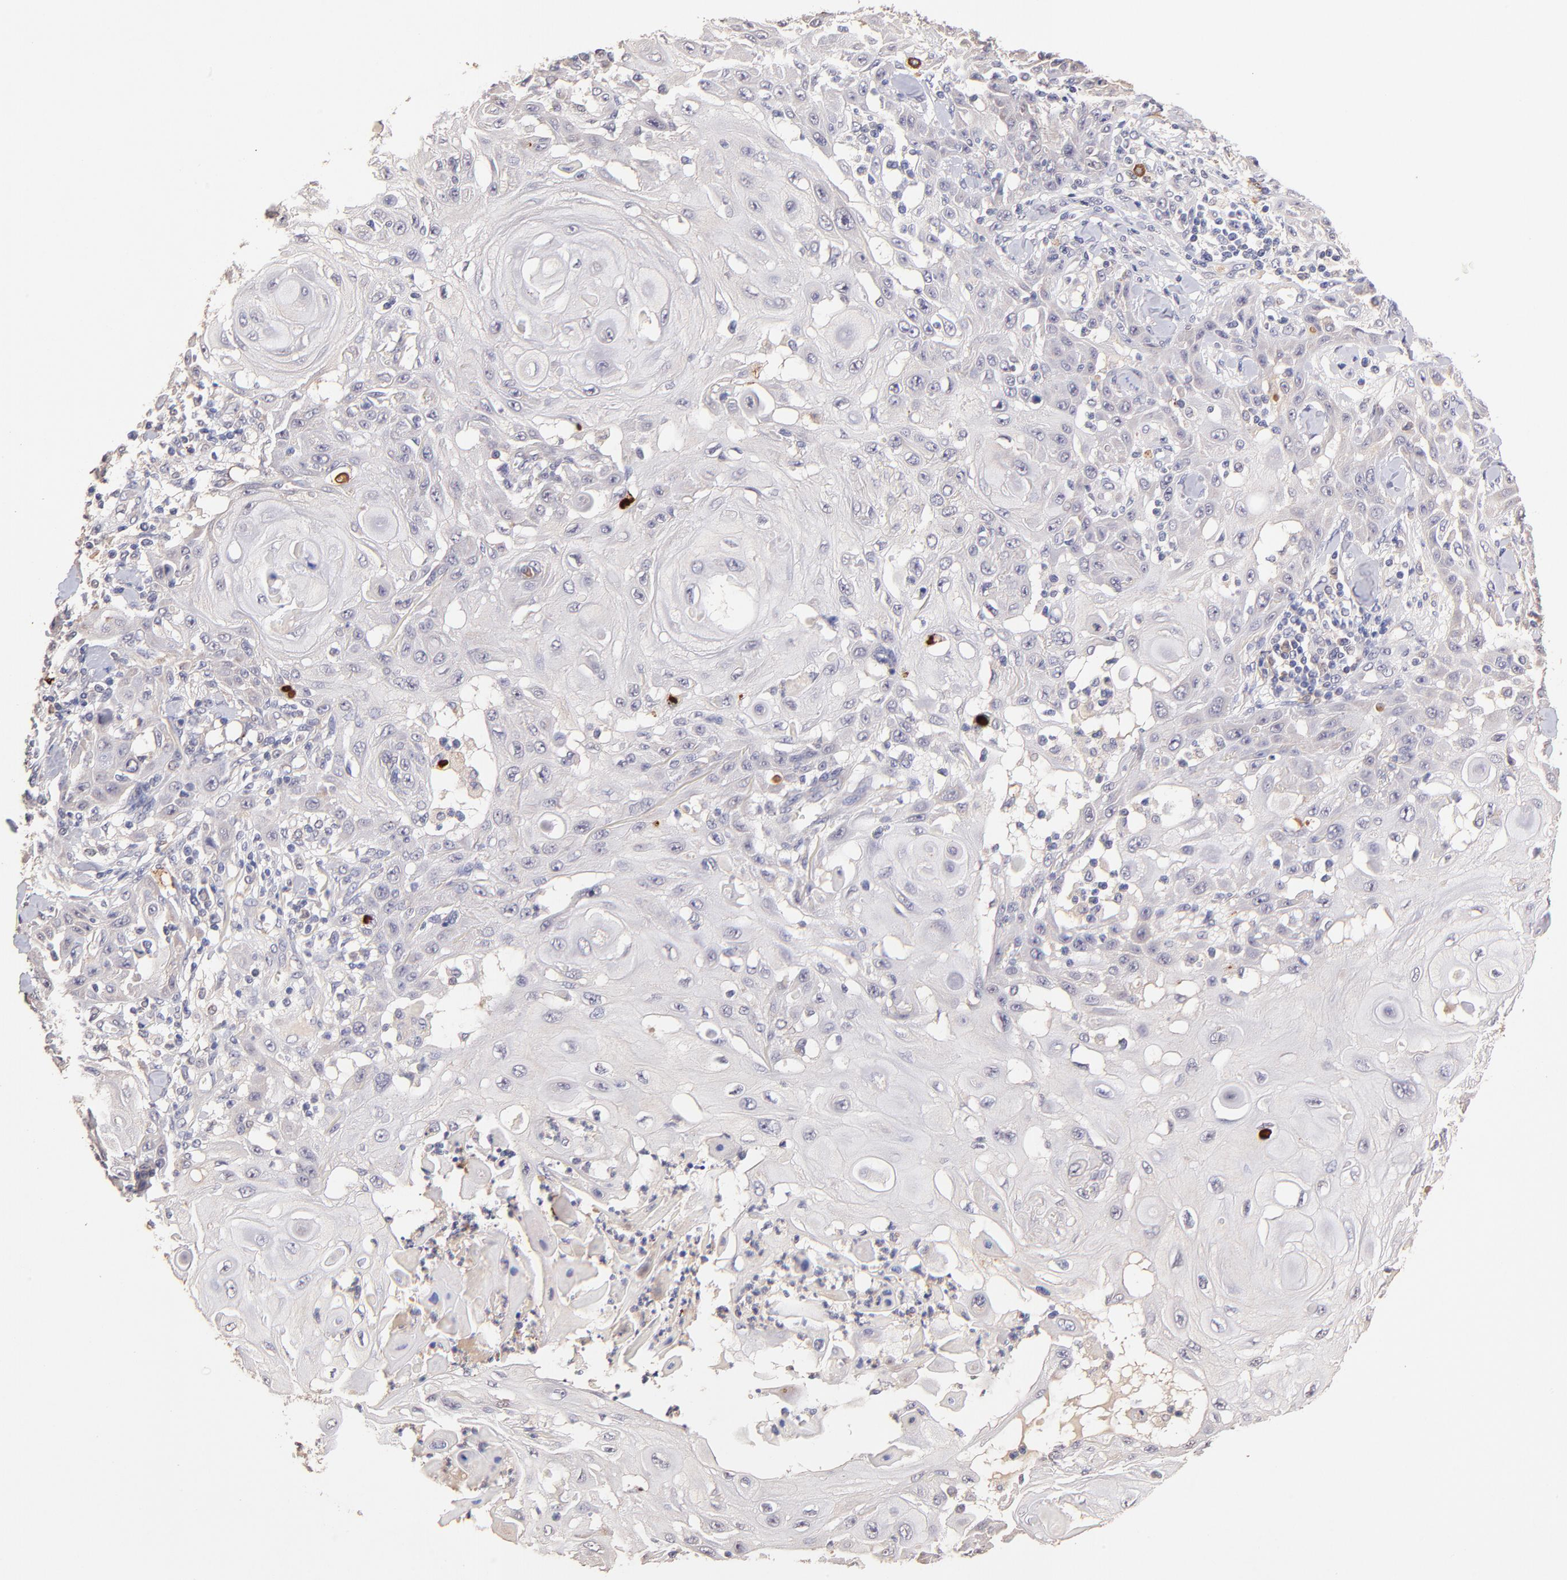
{"staining": {"intensity": "negative", "quantity": "none", "location": "none"}, "tissue": "skin cancer", "cell_type": "Tumor cells", "image_type": "cancer", "snomed": [{"axis": "morphology", "description": "Squamous cell carcinoma, NOS"}, {"axis": "topography", "description": "Skin"}], "caption": "Skin cancer (squamous cell carcinoma) was stained to show a protein in brown. There is no significant positivity in tumor cells.", "gene": "RNASEL", "patient": {"sex": "male", "age": 24}}